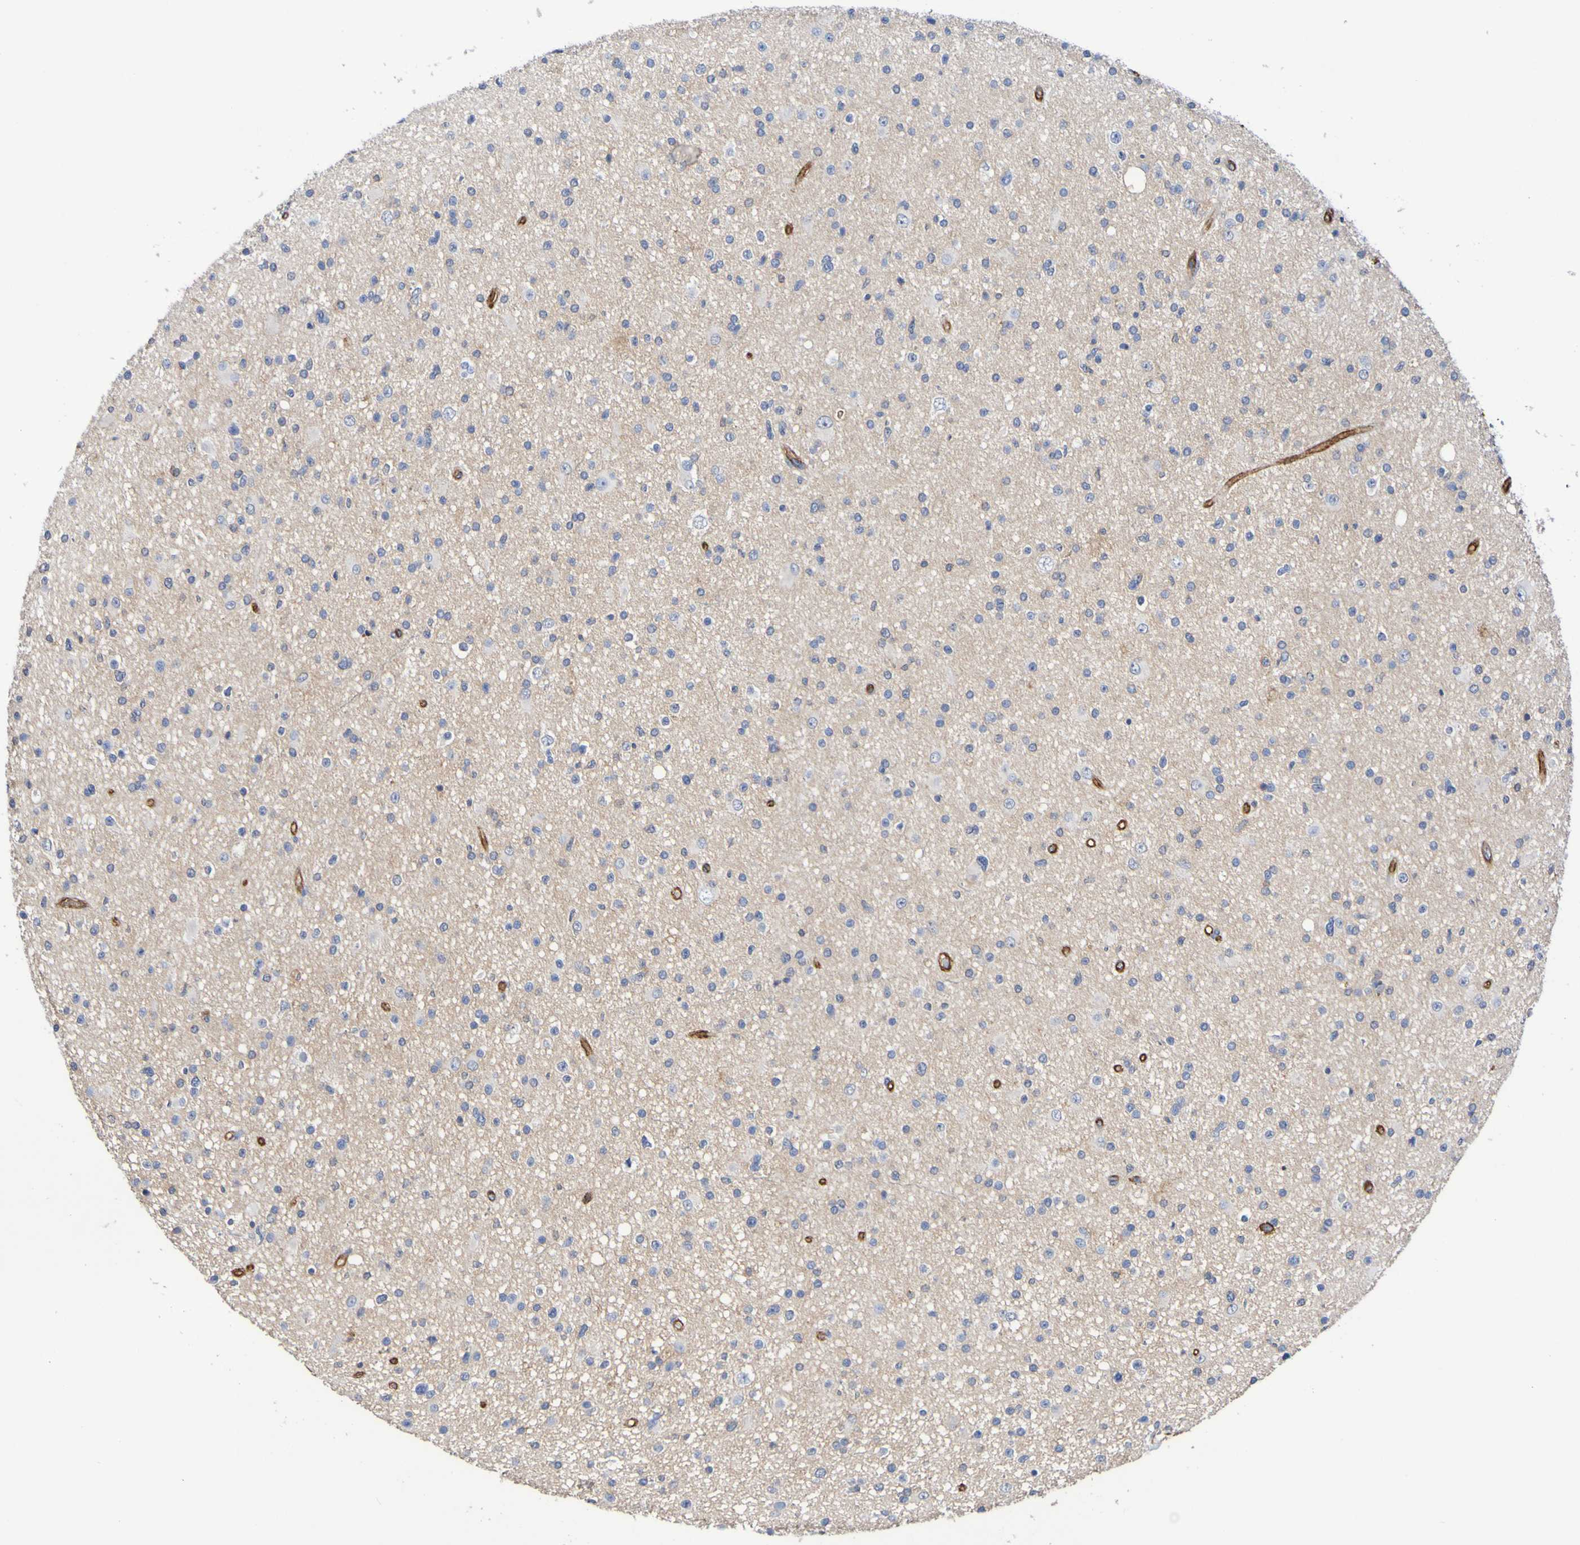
{"staining": {"intensity": "negative", "quantity": "none", "location": "none"}, "tissue": "glioma", "cell_type": "Tumor cells", "image_type": "cancer", "snomed": [{"axis": "morphology", "description": "Glioma, malignant, High grade"}, {"axis": "topography", "description": "Brain"}], "caption": "There is no significant staining in tumor cells of glioma.", "gene": "SLC3A2", "patient": {"sex": "male", "age": 33}}